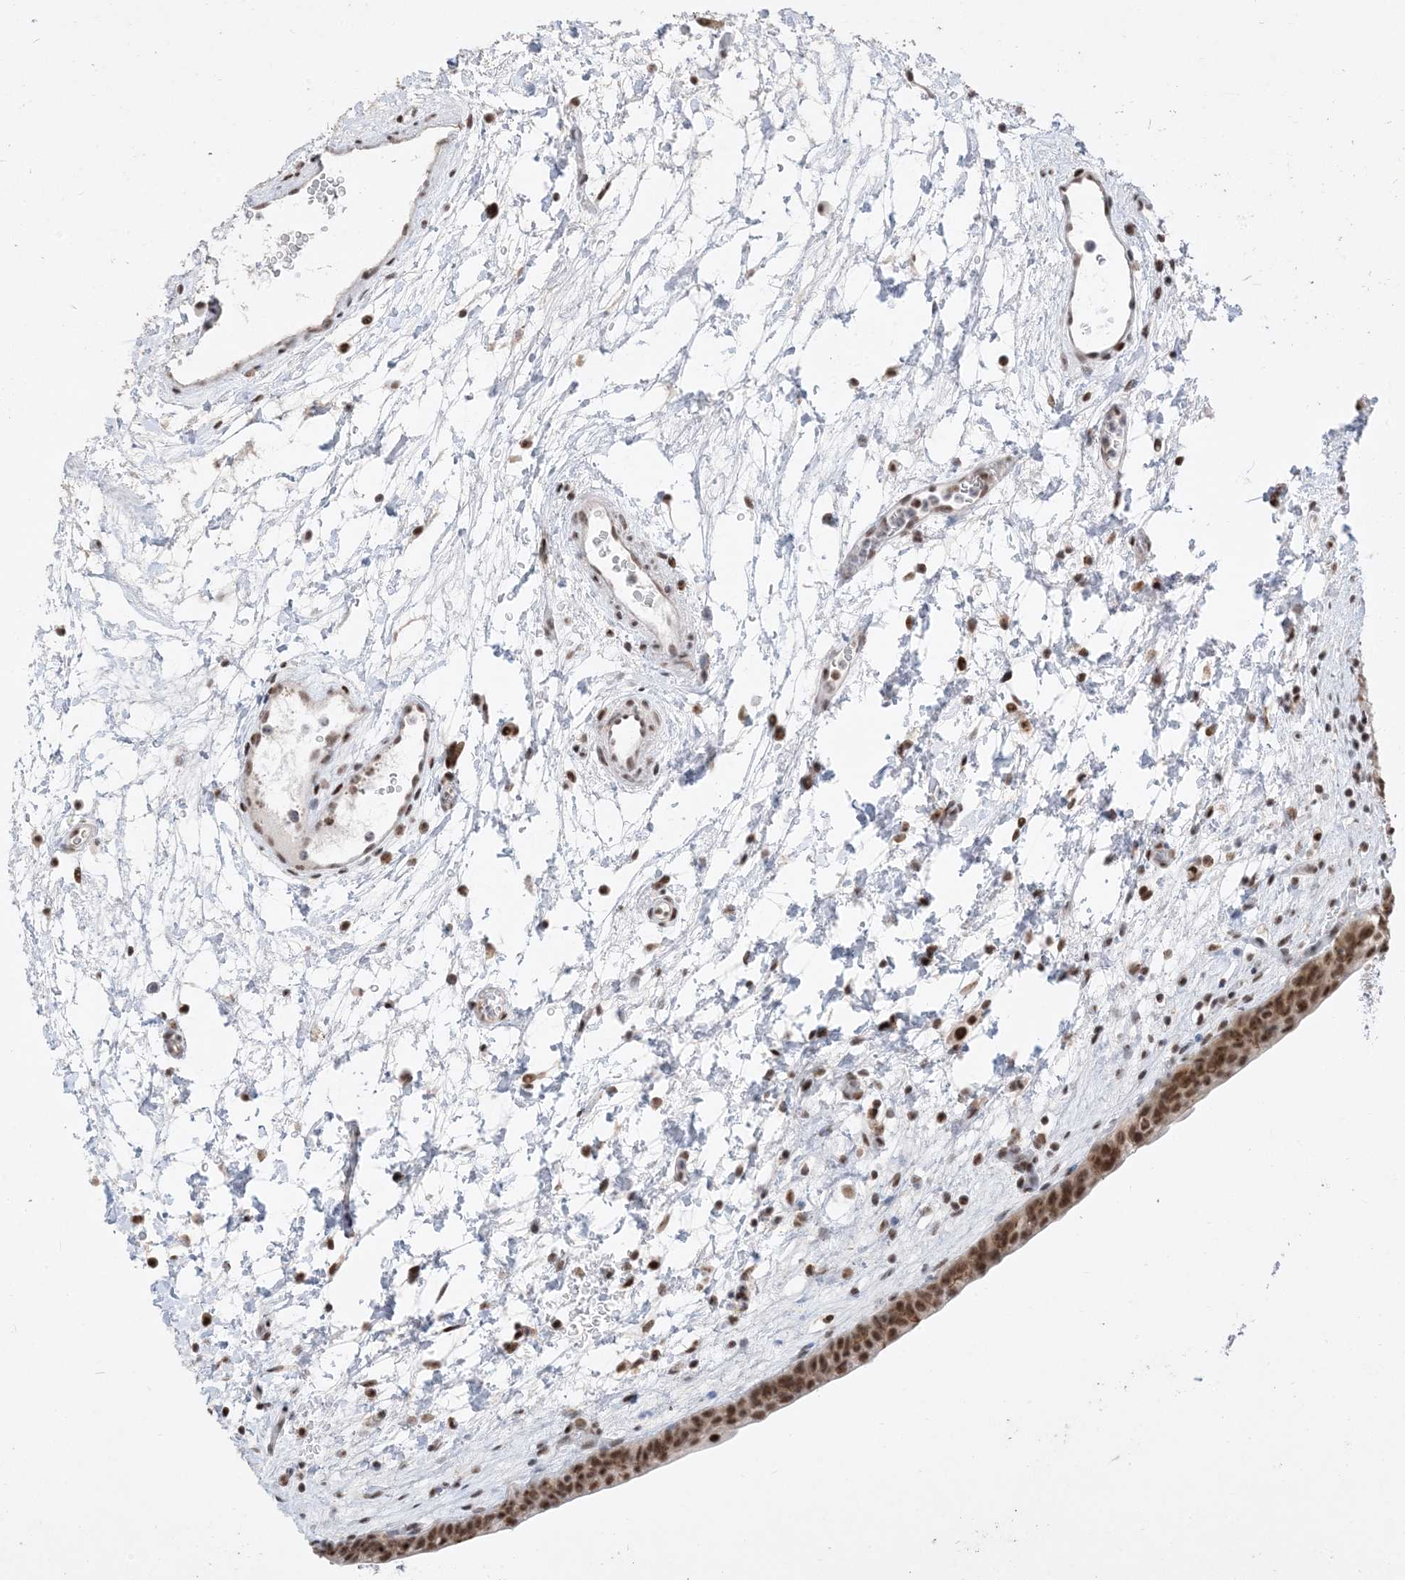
{"staining": {"intensity": "strong", "quantity": ">75%", "location": "nuclear"}, "tissue": "urinary bladder", "cell_type": "Urothelial cells", "image_type": "normal", "snomed": [{"axis": "morphology", "description": "Normal tissue, NOS"}, {"axis": "topography", "description": "Urinary bladder"}], "caption": "Immunohistochemistry (IHC) of normal human urinary bladder shows high levels of strong nuclear staining in about >75% of urothelial cells.", "gene": "SF3A3", "patient": {"sex": "male", "age": 83}}